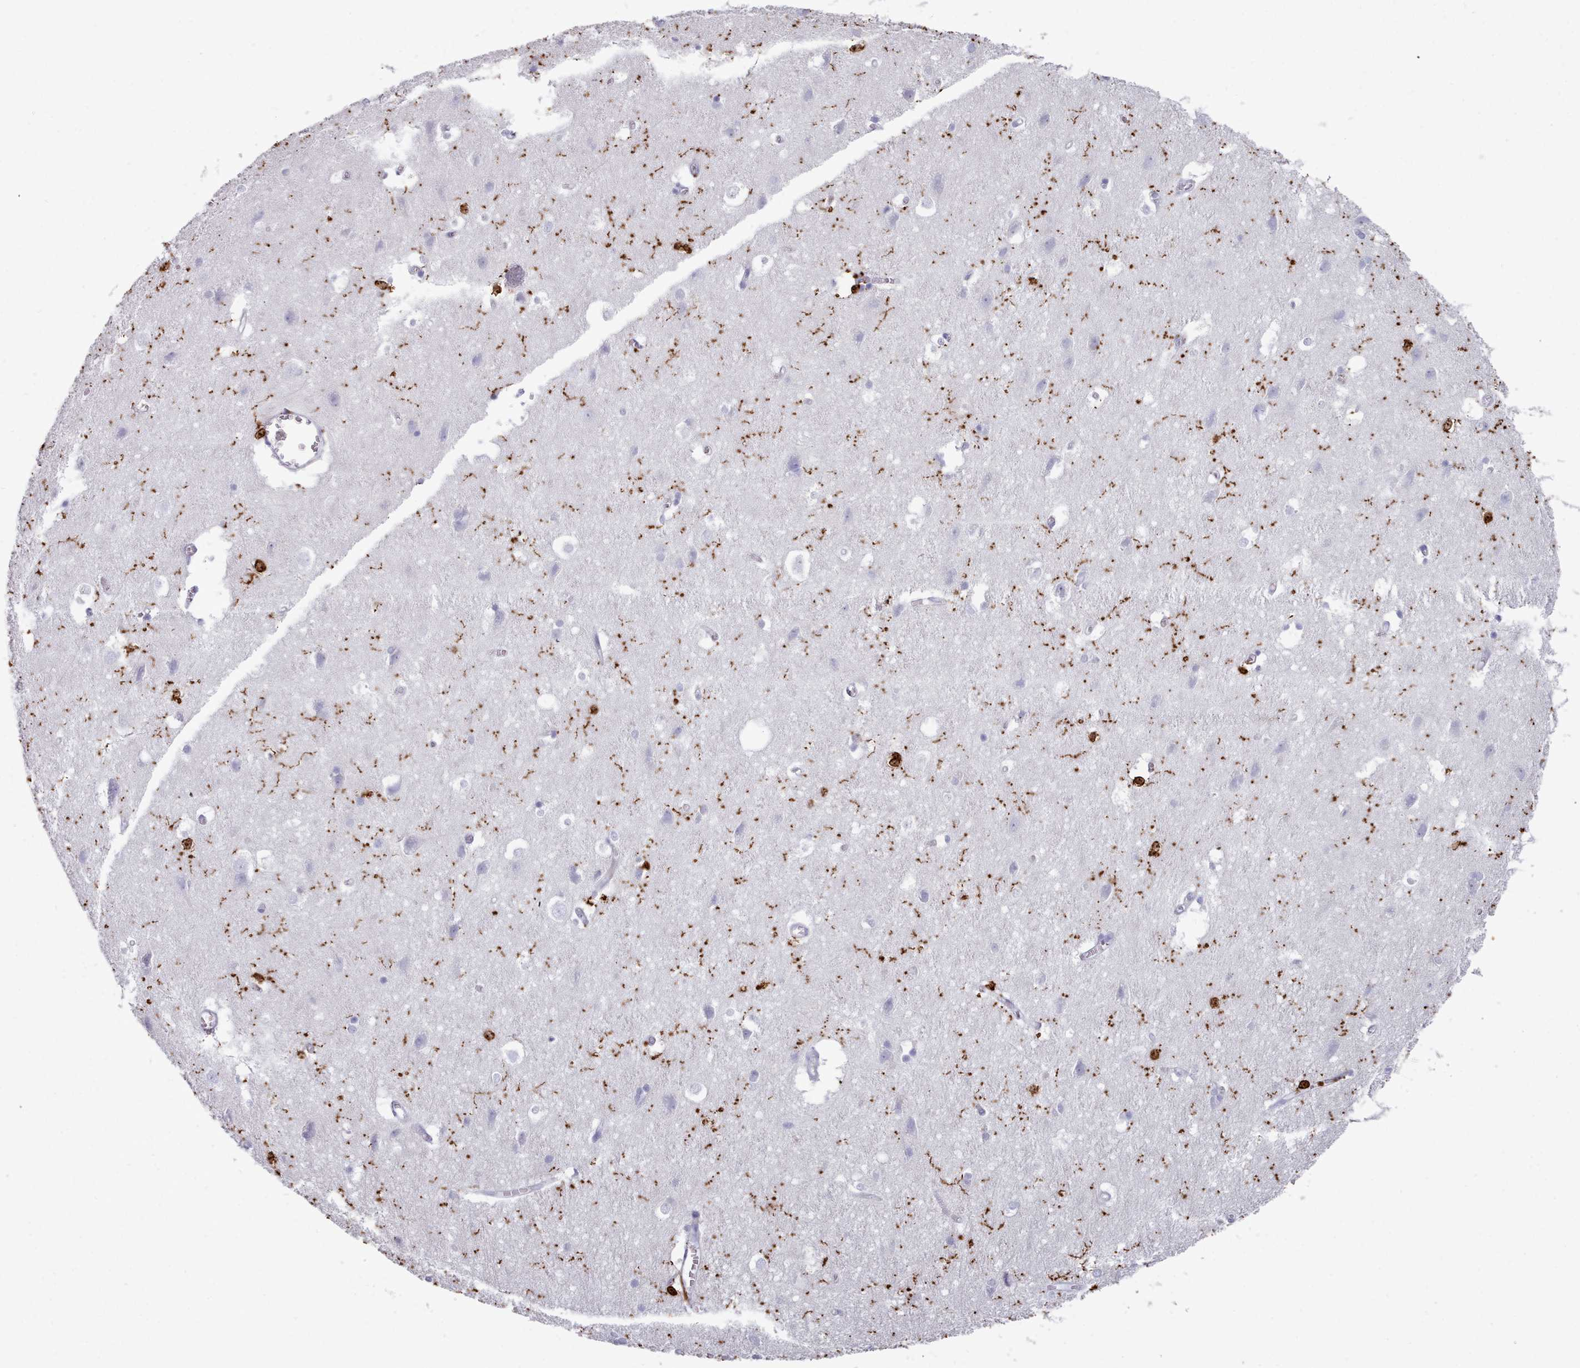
{"staining": {"intensity": "negative", "quantity": "none", "location": "none"}, "tissue": "cerebral cortex", "cell_type": "Endothelial cells", "image_type": "normal", "snomed": [{"axis": "morphology", "description": "Normal tissue, NOS"}, {"axis": "topography", "description": "Cerebral cortex"}], "caption": "A high-resolution photomicrograph shows immunohistochemistry staining of benign cerebral cortex, which demonstrates no significant expression in endothelial cells. (Stains: DAB (3,3'-diaminobenzidine) immunohistochemistry (IHC) with hematoxylin counter stain, Microscopy: brightfield microscopy at high magnification).", "gene": "AIF1", "patient": {"sex": "male", "age": 54}}